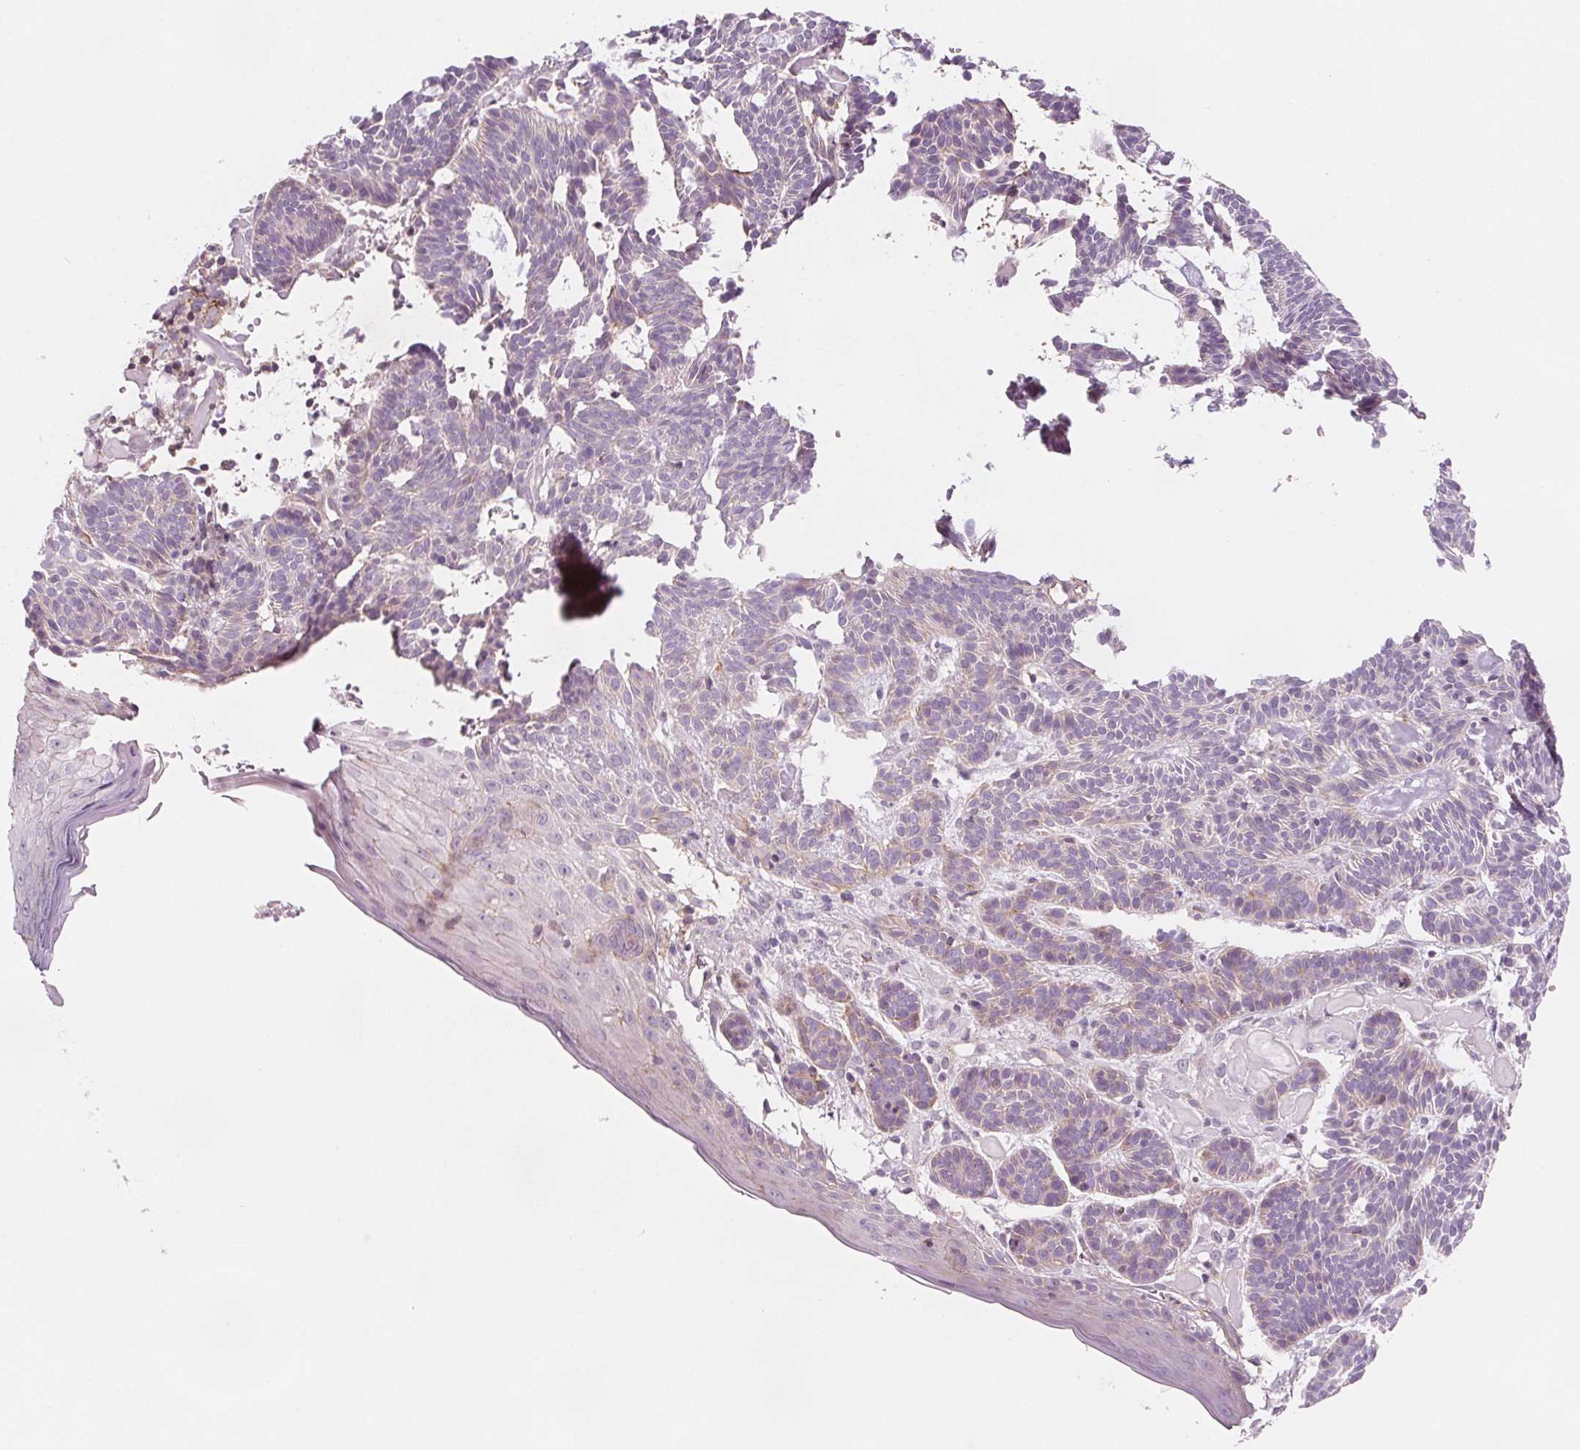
{"staining": {"intensity": "negative", "quantity": "none", "location": "none"}, "tissue": "skin cancer", "cell_type": "Tumor cells", "image_type": "cancer", "snomed": [{"axis": "morphology", "description": "Basal cell carcinoma"}, {"axis": "topography", "description": "Skin"}], "caption": "Tumor cells show no significant protein staining in skin cancer (basal cell carcinoma). The staining is performed using DAB brown chromogen with nuclei counter-stained in using hematoxylin.", "gene": "ADAM33", "patient": {"sex": "male", "age": 85}}